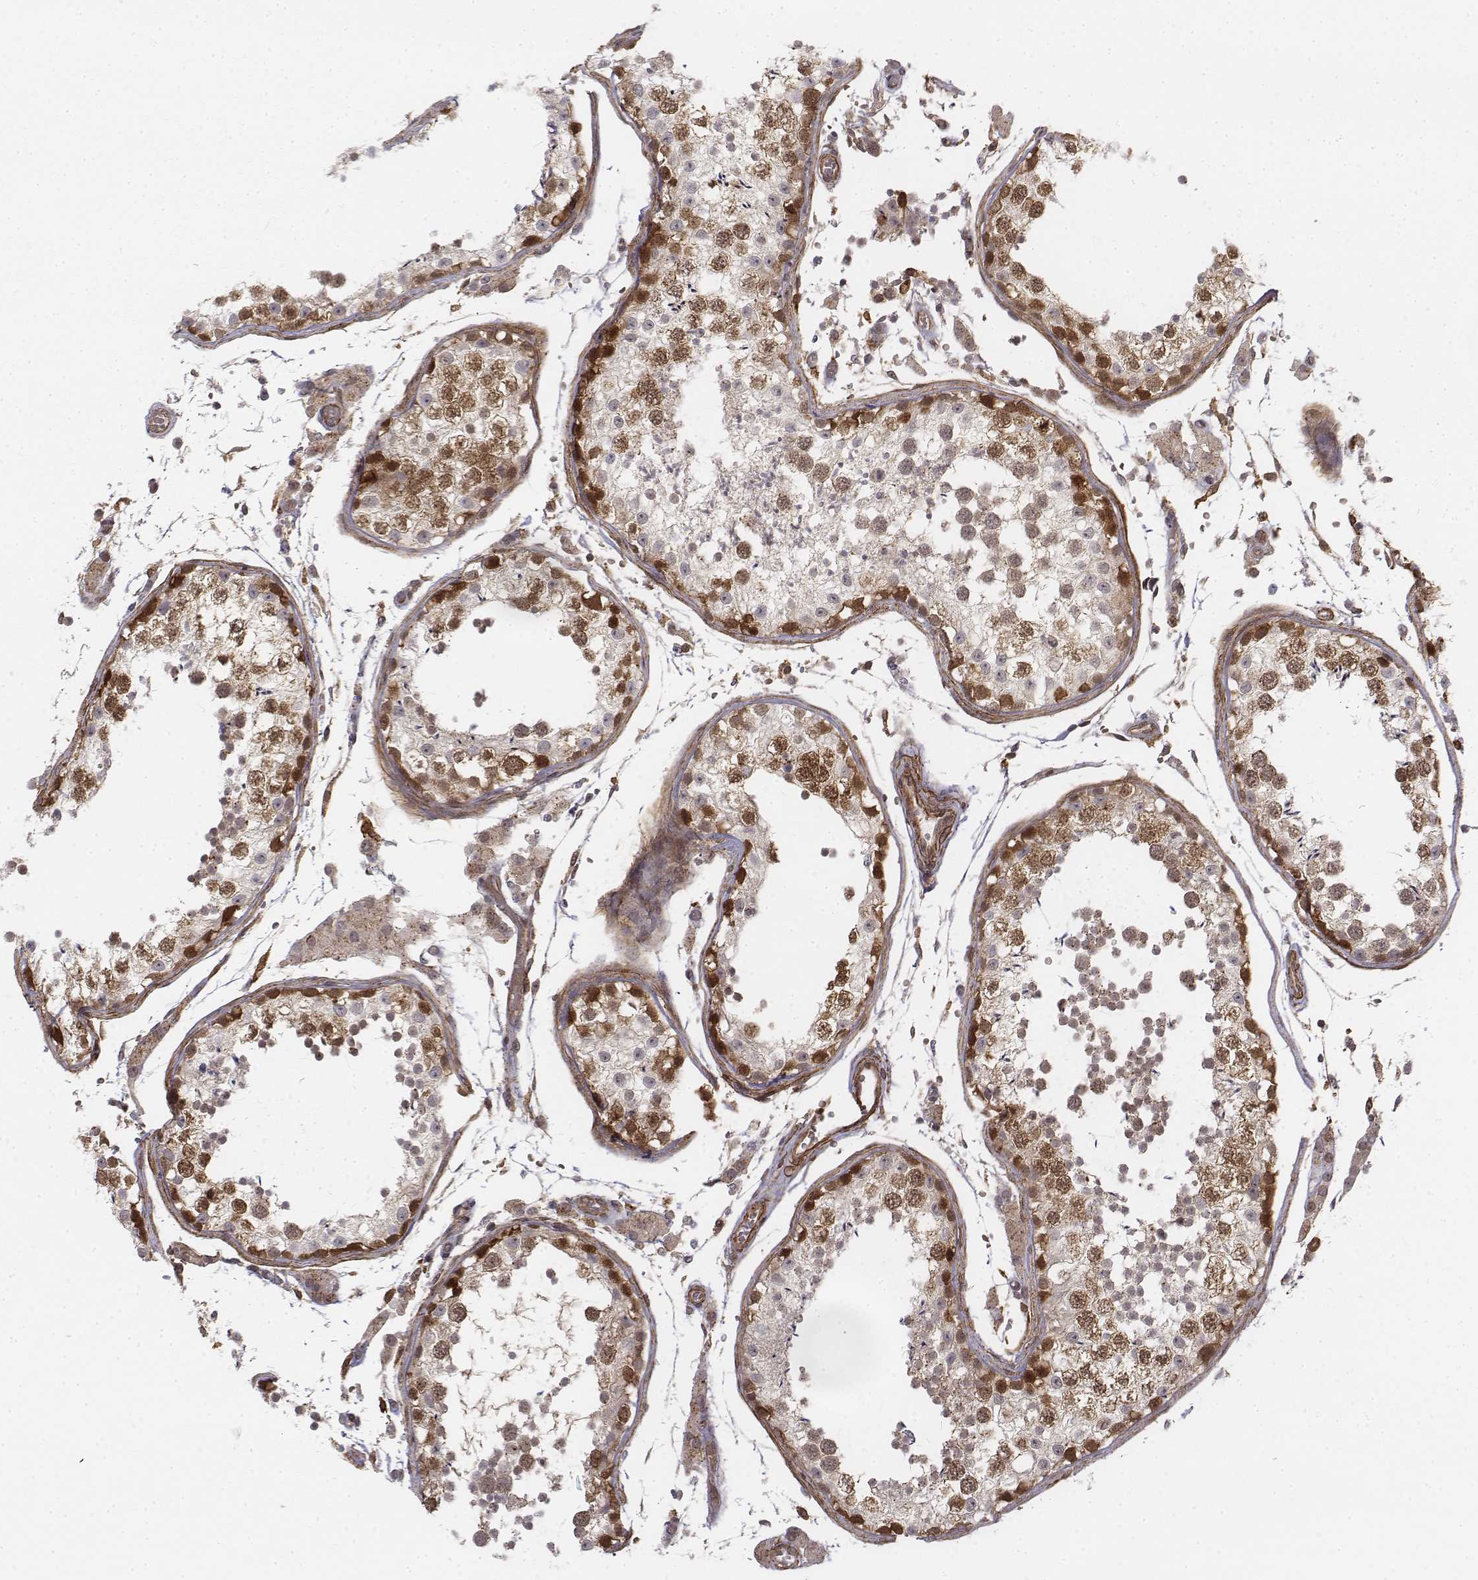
{"staining": {"intensity": "strong", "quantity": "25%-75%", "location": "cytoplasmic/membranous"}, "tissue": "testis", "cell_type": "Cells in seminiferous ducts", "image_type": "normal", "snomed": [{"axis": "morphology", "description": "Normal tissue, NOS"}, {"axis": "topography", "description": "Testis"}], "caption": "Protein staining reveals strong cytoplasmic/membranous staining in approximately 25%-75% of cells in seminiferous ducts in normal testis.", "gene": "ZFYVE19", "patient": {"sex": "male", "age": 29}}